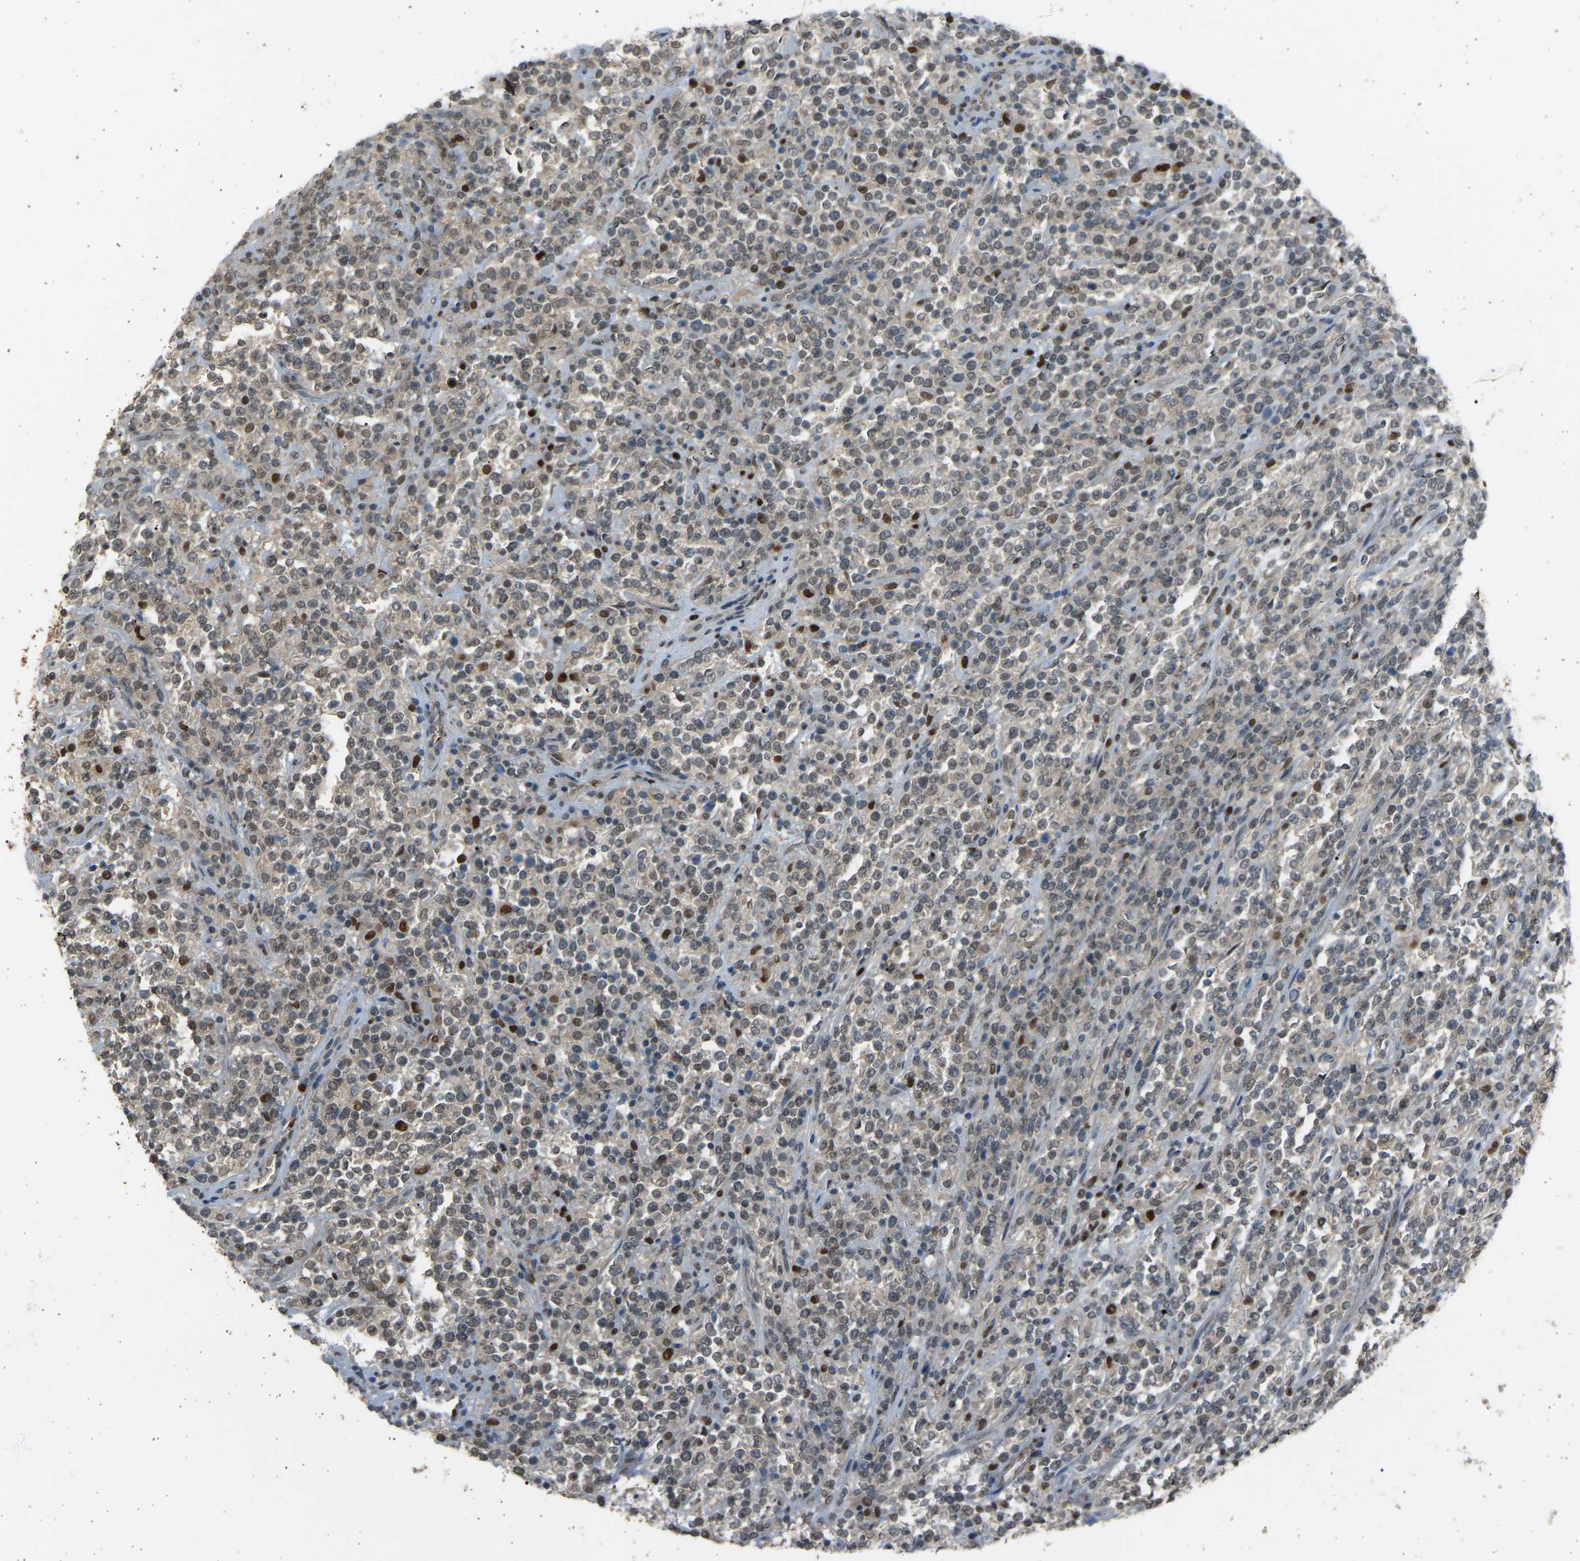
{"staining": {"intensity": "moderate", "quantity": "<25%", "location": "nuclear"}, "tissue": "lymphoma", "cell_type": "Tumor cells", "image_type": "cancer", "snomed": [{"axis": "morphology", "description": "Malignant lymphoma, non-Hodgkin's type, High grade"}, {"axis": "topography", "description": "Soft tissue"}], "caption": "Protein expression analysis of human lymphoma reveals moderate nuclear staining in about <25% of tumor cells.", "gene": "BIRC2", "patient": {"sex": "male", "age": 18}}